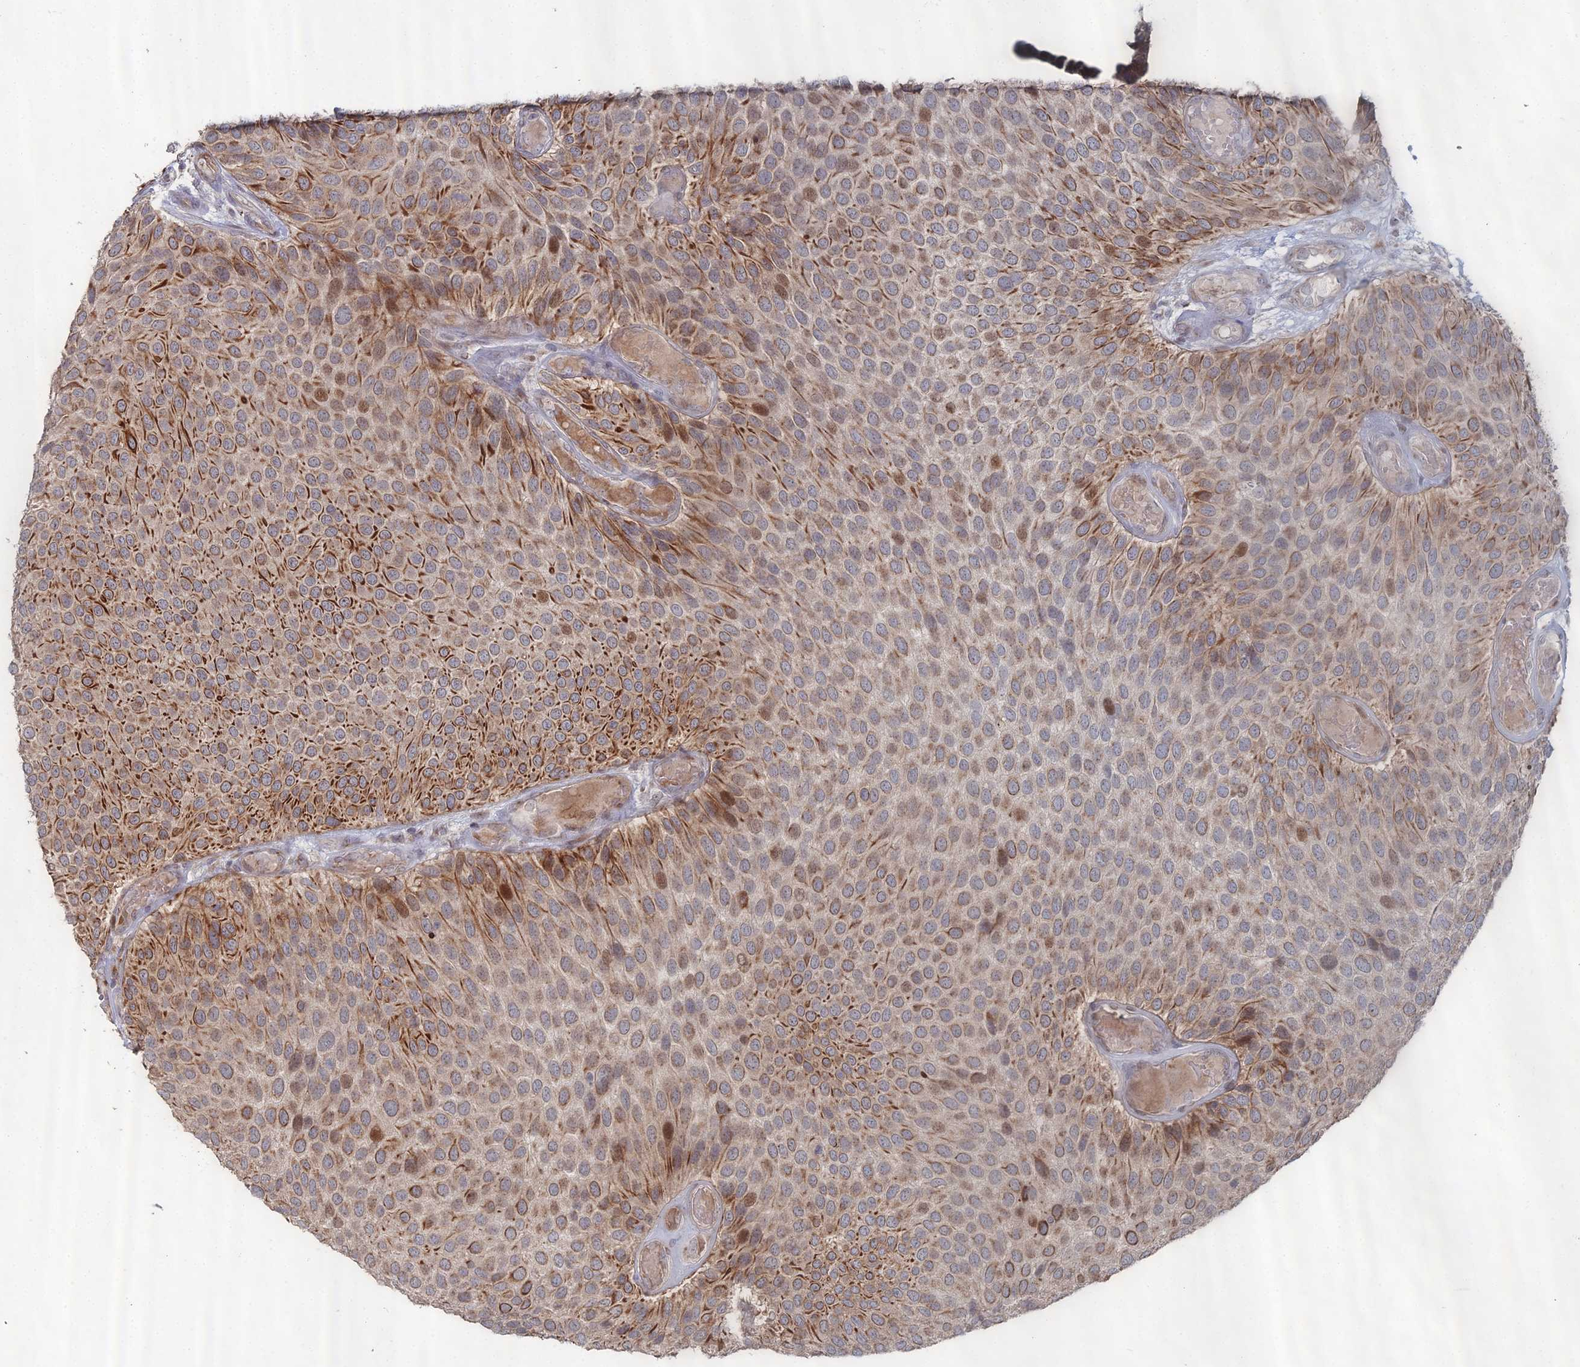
{"staining": {"intensity": "strong", "quantity": "25%-75%", "location": "cytoplasmic/membranous"}, "tissue": "urothelial cancer", "cell_type": "Tumor cells", "image_type": "cancer", "snomed": [{"axis": "morphology", "description": "Urothelial carcinoma, Low grade"}, {"axis": "topography", "description": "Urinary bladder"}], "caption": "Urothelial cancer stained with a brown dye reveals strong cytoplasmic/membranous positive expression in approximately 25%-75% of tumor cells.", "gene": "SGMS1", "patient": {"sex": "male", "age": 89}}